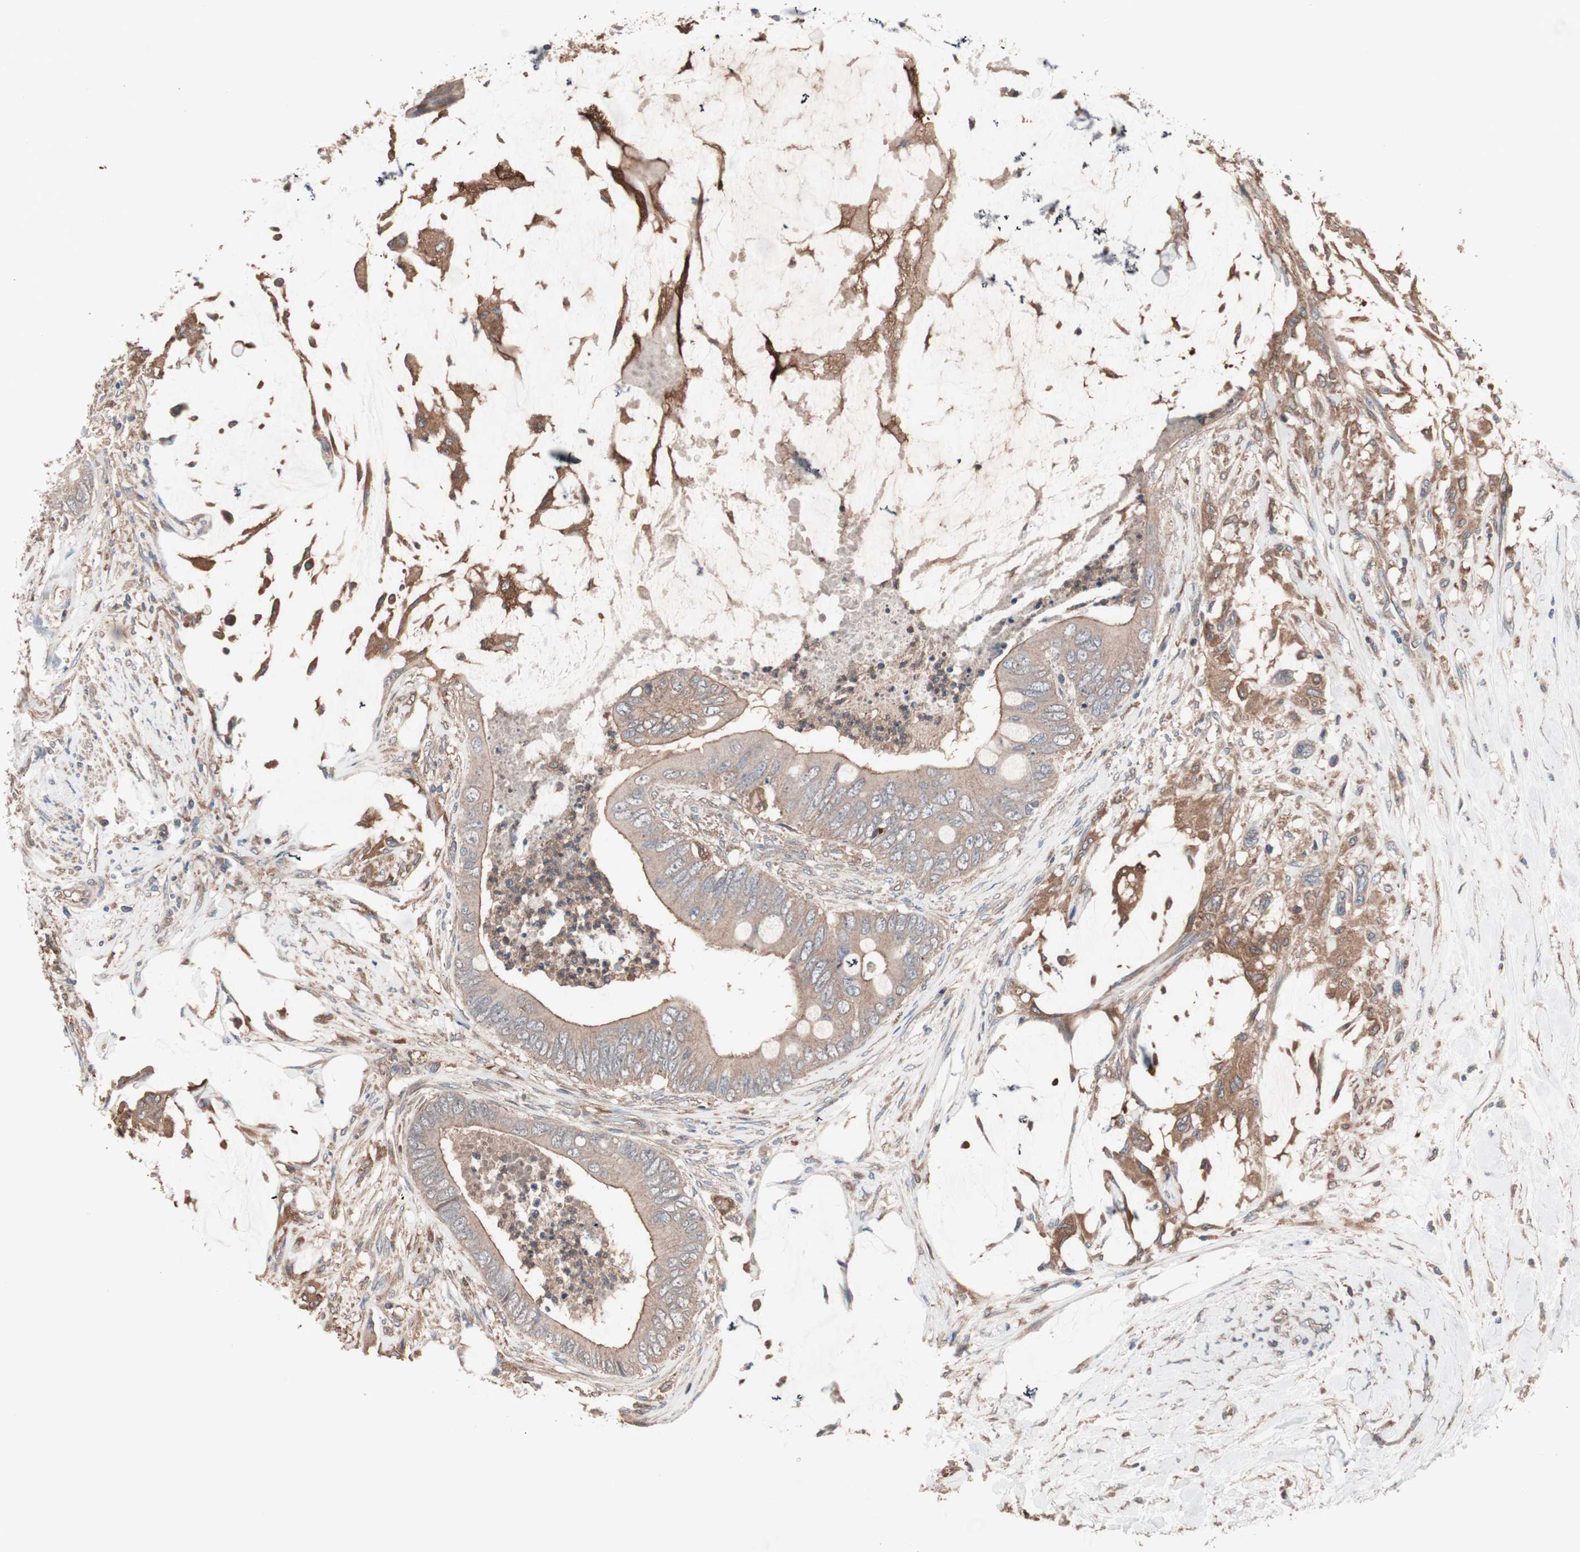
{"staining": {"intensity": "weak", "quantity": ">75%", "location": "cytoplasmic/membranous"}, "tissue": "colorectal cancer", "cell_type": "Tumor cells", "image_type": "cancer", "snomed": [{"axis": "morphology", "description": "Adenocarcinoma, NOS"}, {"axis": "topography", "description": "Rectum"}], "caption": "Colorectal cancer stained with a protein marker exhibits weak staining in tumor cells.", "gene": "ATG7", "patient": {"sex": "female", "age": 77}}